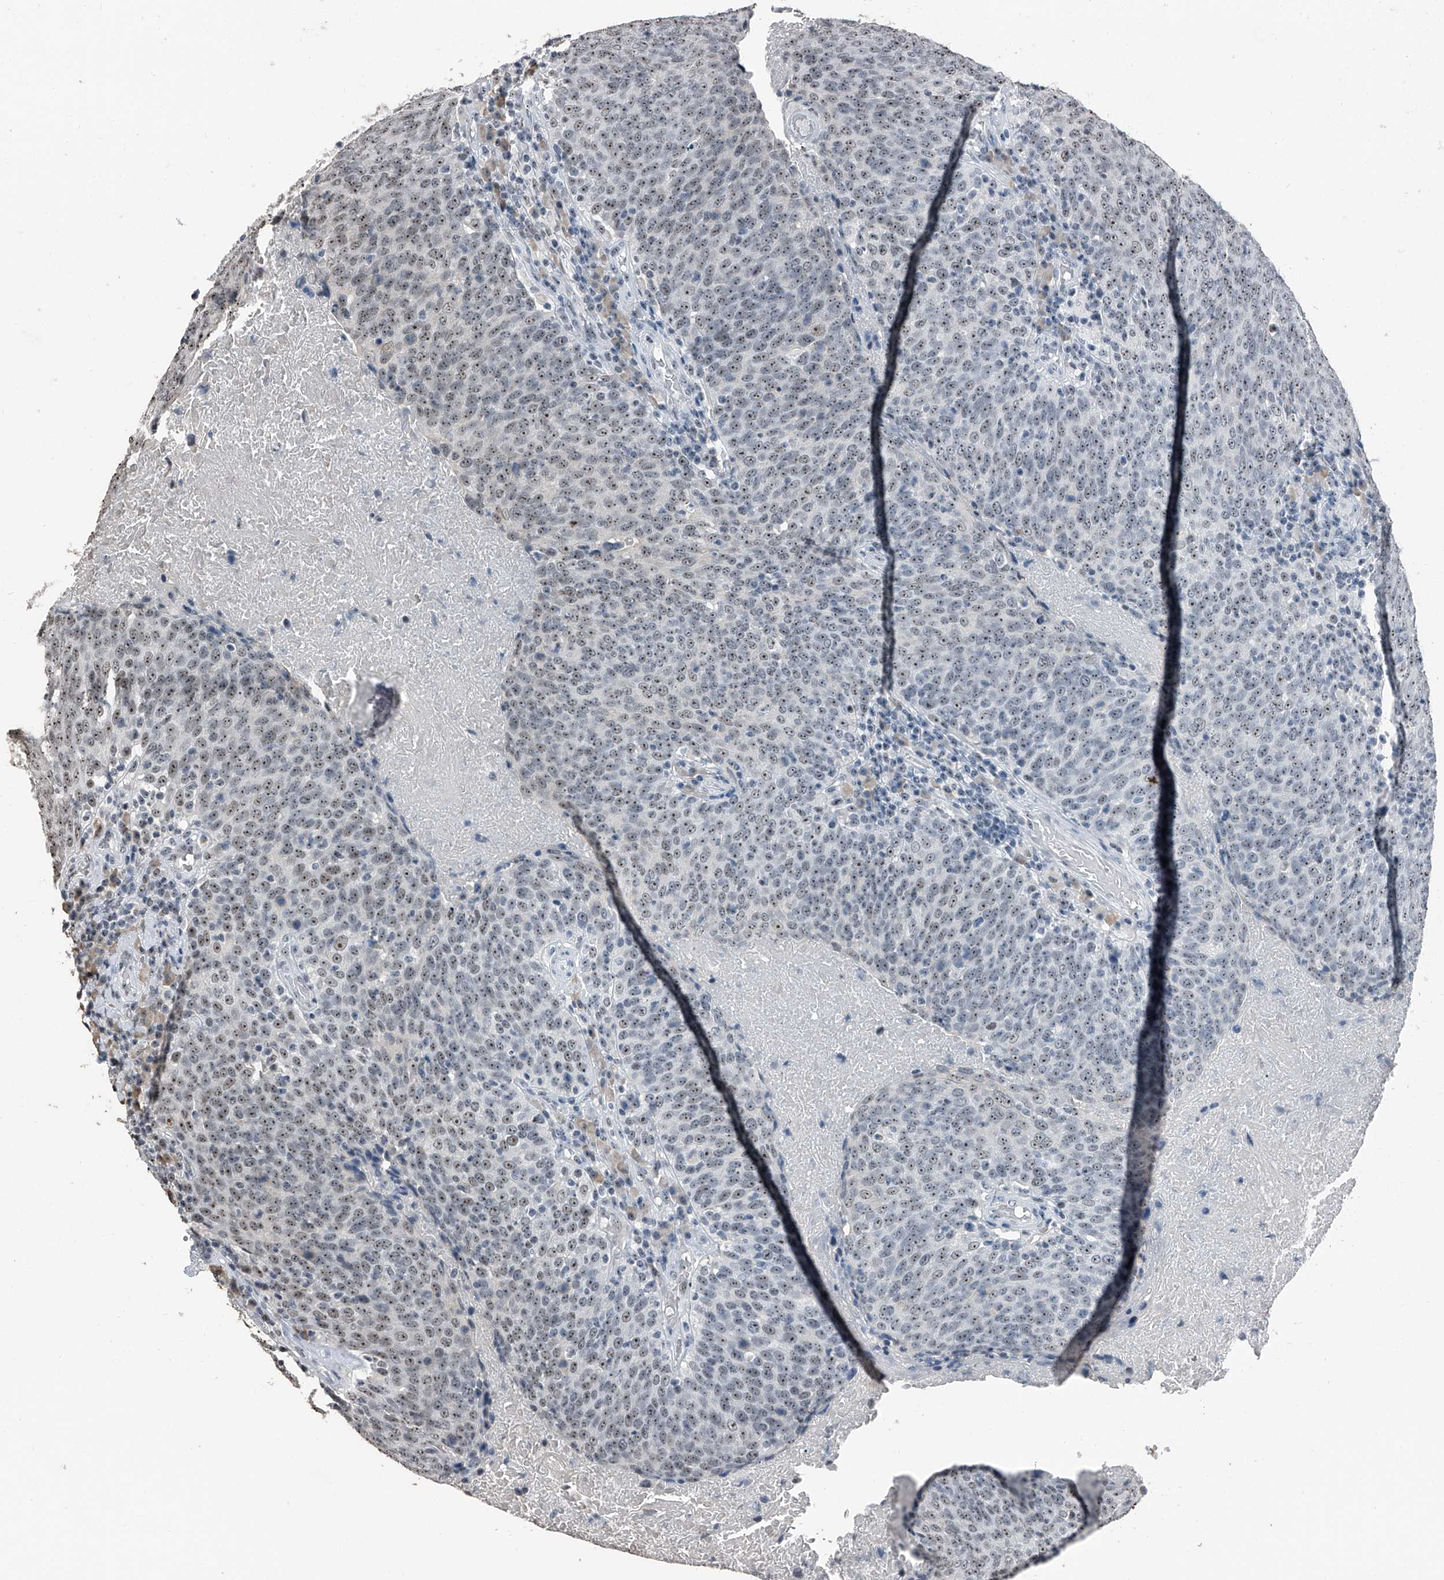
{"staining": {"intensity": "moderate", "quantity": ">75%", "location": "nuclear"}, "tissue": "head and neck cancer", "cell_type": "Tumor cells", "image_type": "cancer", "snomed": [{"axis": "morphology", "description": "Squamous cell carcinoma, NOS"}, {"axis": "morphology", "description": "Squamous cell carcinoma, metastatic, NOS"}, {"axis": "topography", "description": "Lymph node"}, {"axis": "topography", "description": "Head-Neck"}], "caption": "Immunohistochemistry staining of metastatic squamous cell carcinoma (head and neck), which displays medium levels of moderate nuclear positivity in about >75% of tumor cells indicating moderate nuclear protein expression. The staining was performed using DAB (3,3'-diaminobenzidine) (brown) for protein detection and nuclei were counterstained in hematoxylin (blue).", "gene": "TCOF1", "patient": {"sex": "male", "age": 62}}